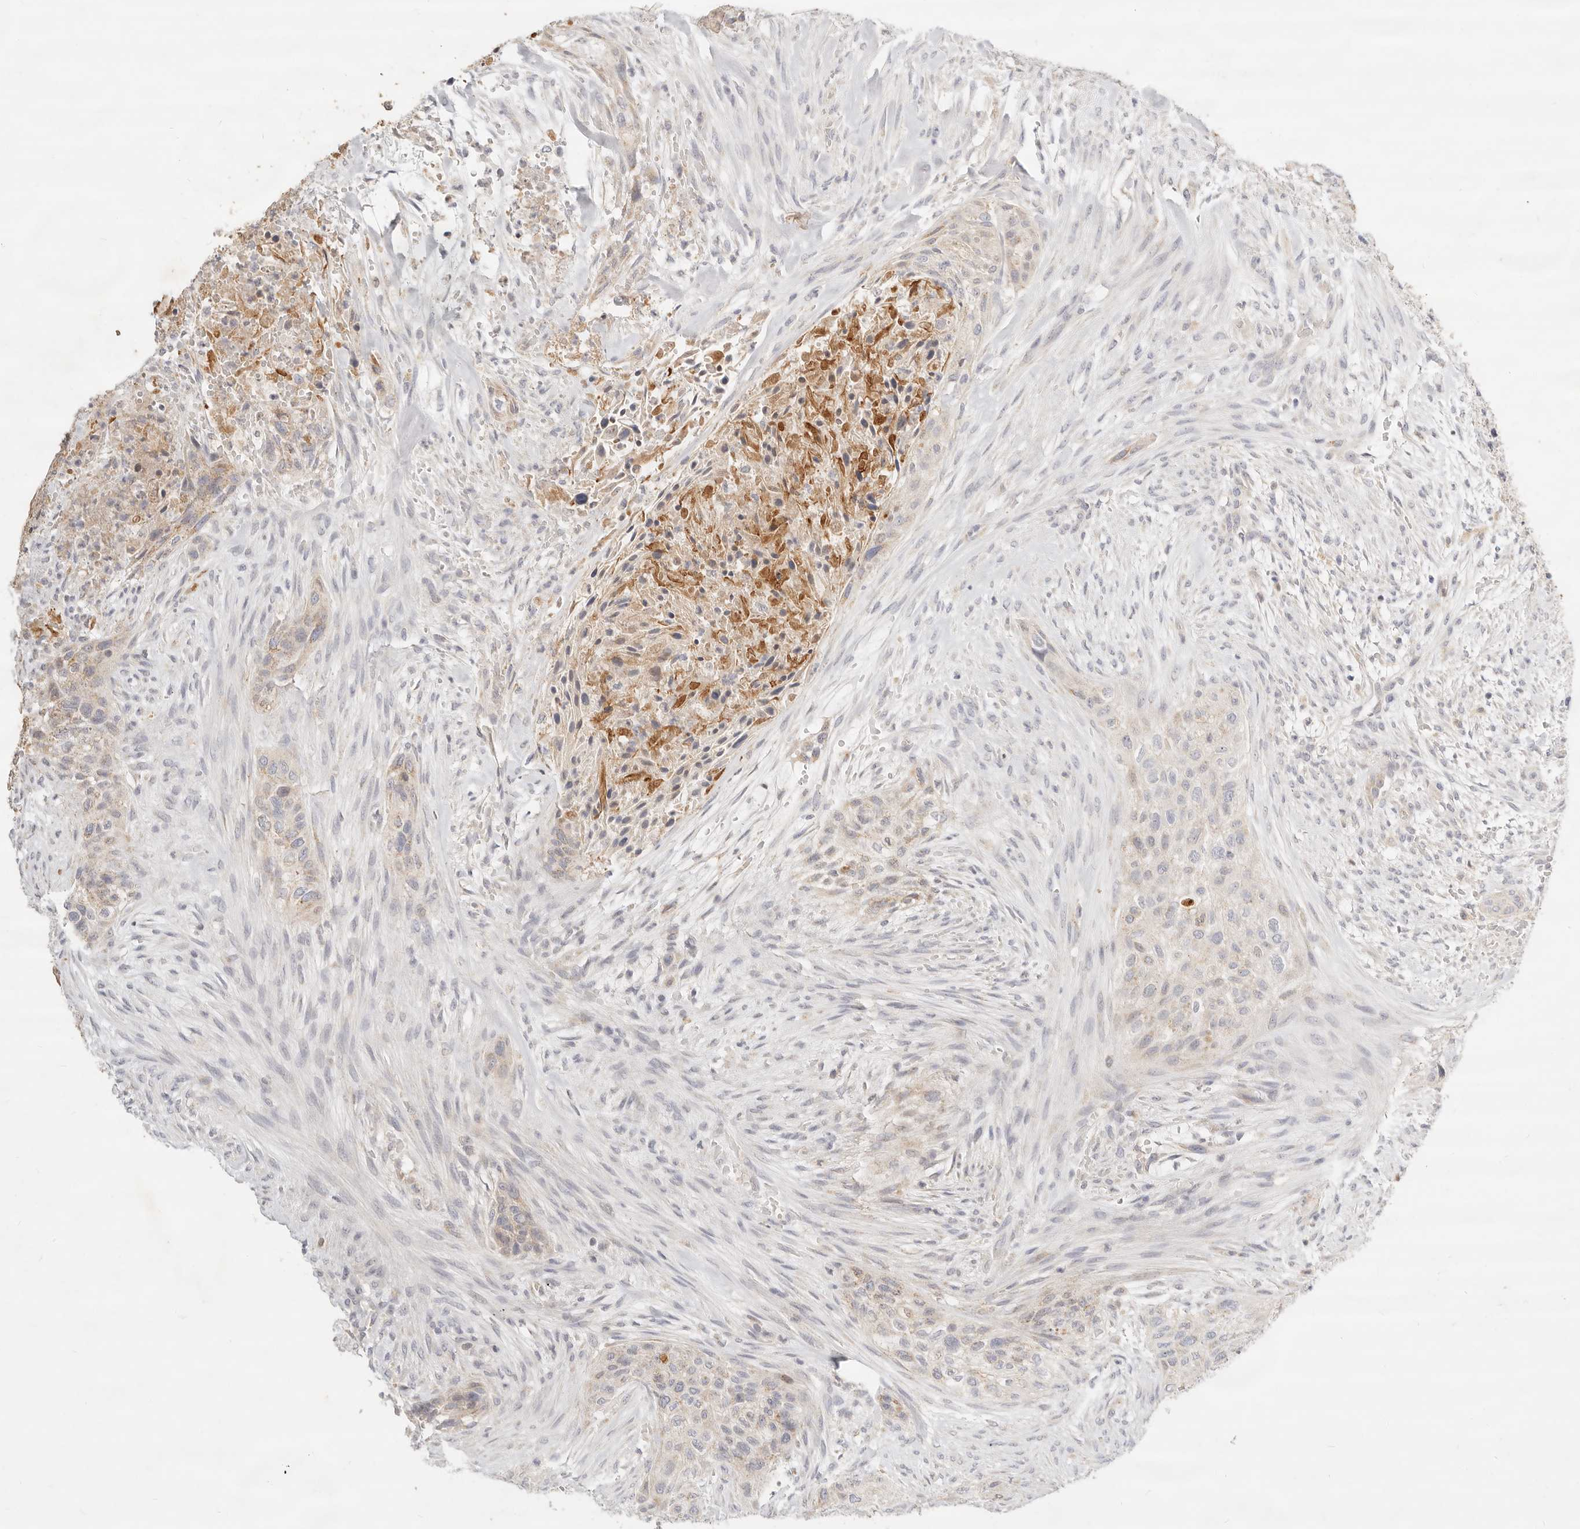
{"staining": {"intensity": "weak", "quantity": "25%-75%", "location": "cytoplasmic/membranous"}, "tissue": "urothelial cancer", "cell_type": "Tumor cells", "image_type": "cancer", "snomed": [{"axis": "morphology", "description": "Urothelial carcinoma, High grade"}, {"axis": "topography", "description": "Urinary bladder"}], "caption": "Immunohistochemistry photomicrograph of neoplastic tissue: urothelial cancer stained using immunohistochemistry exhibits low levels of weak protein expression localized specifically in the cytoplasmic/membranous of tumor cells, appearing as a cytoplasmic/membranous brown color.", "gene": "ACOX1", "patient": {"sex": "male", "age": 35}}